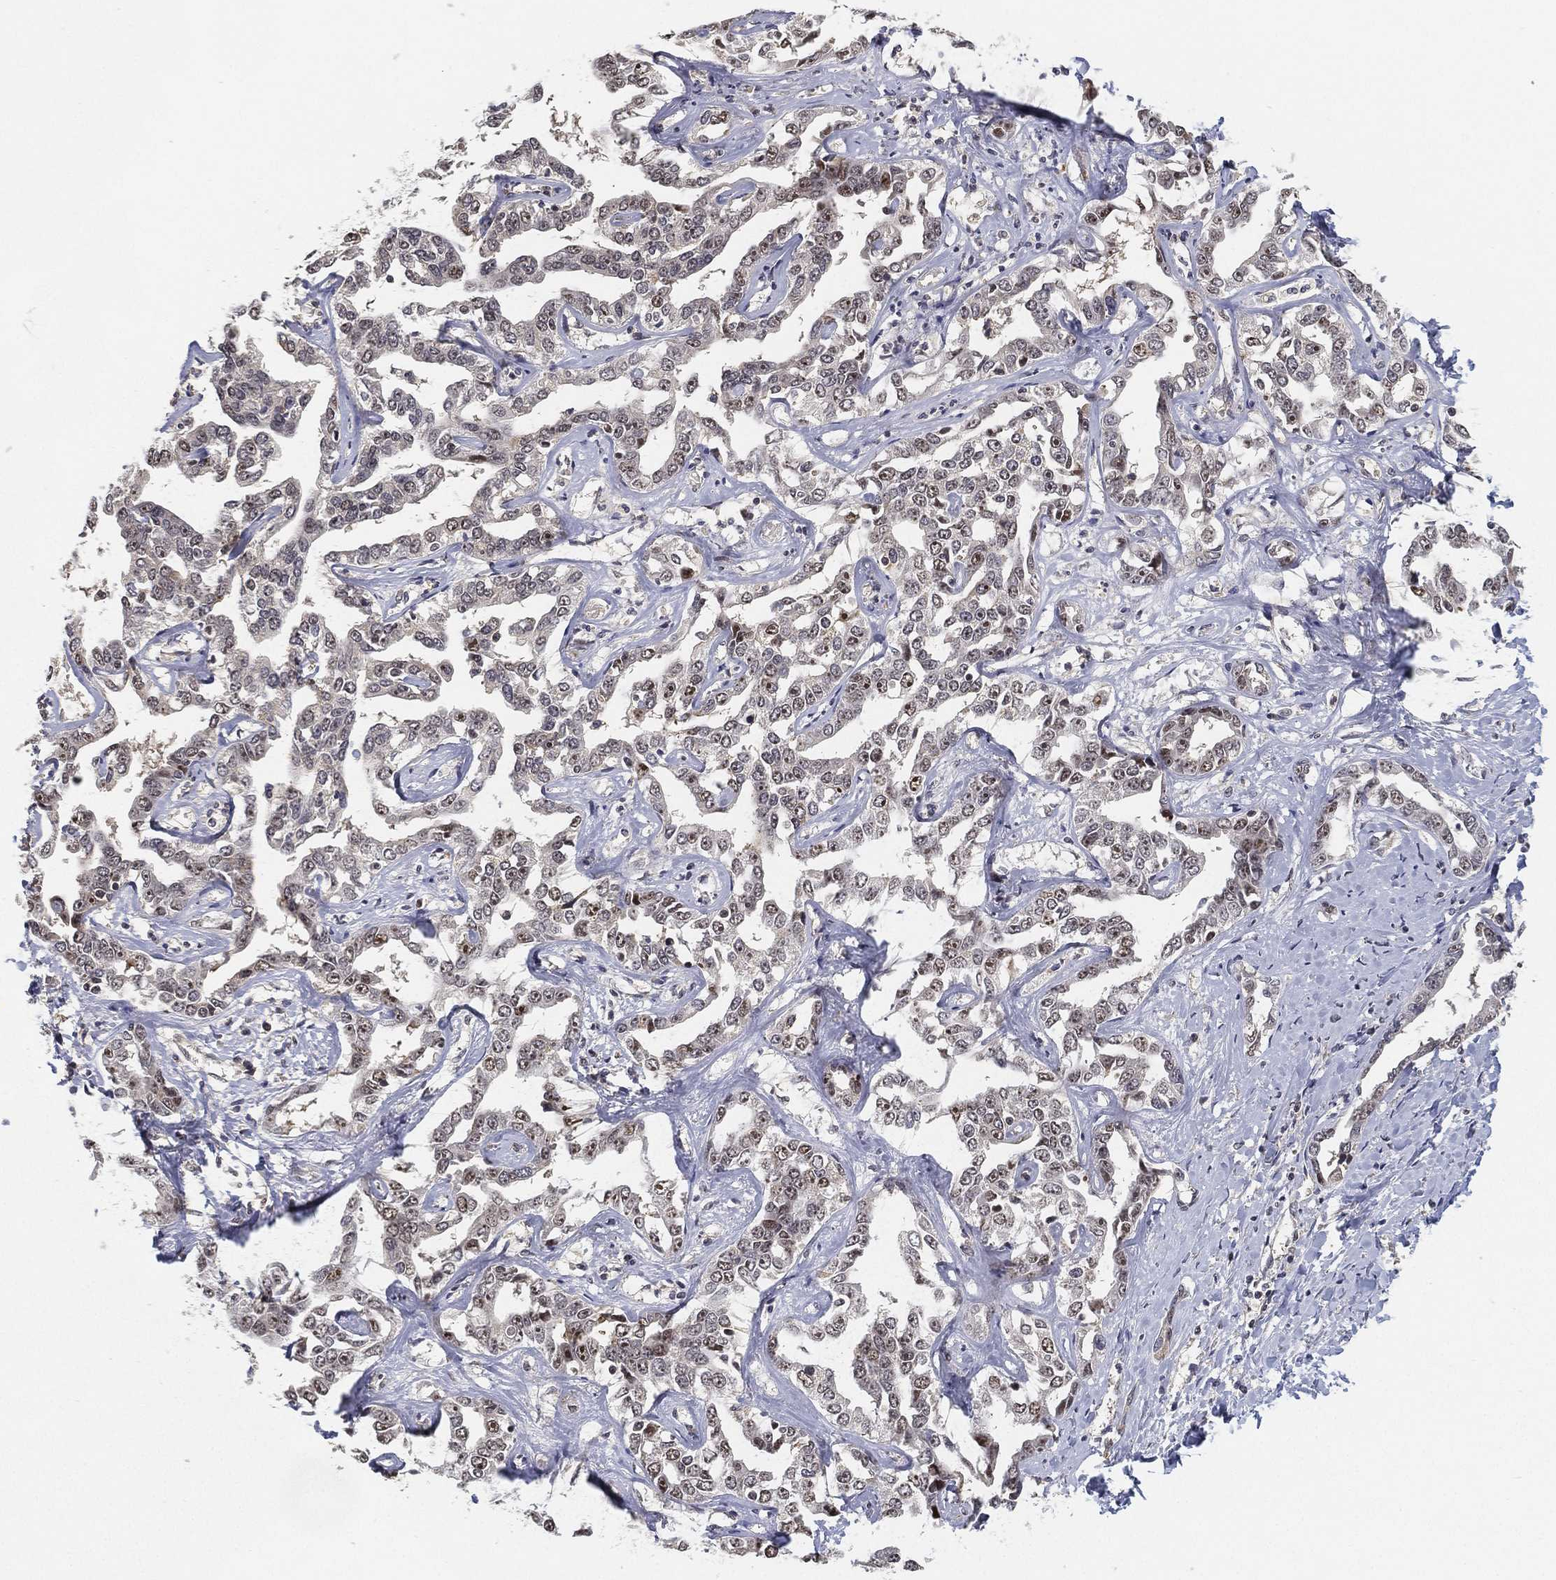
{"staining": {"intensity": "moderate", "quantity": "<25%", "location": "nuclear"}, "tissue": "liver cancer", "cell_type": "Tumor cells", "image_type": "cancer", "snomed": [{"axis": "morphology", "description": "Cholangiocarcinoma"}, {"axis": "topography", "description": "Liver"}], "caption": "Protein staining of liver cancer (cholangiocarcinoma) tissue displays moderate nuclear expression in approximately <25% of tumor cells.", "gene": "PPP1R16B", "patient": {"sex": "male", "age": 59}}